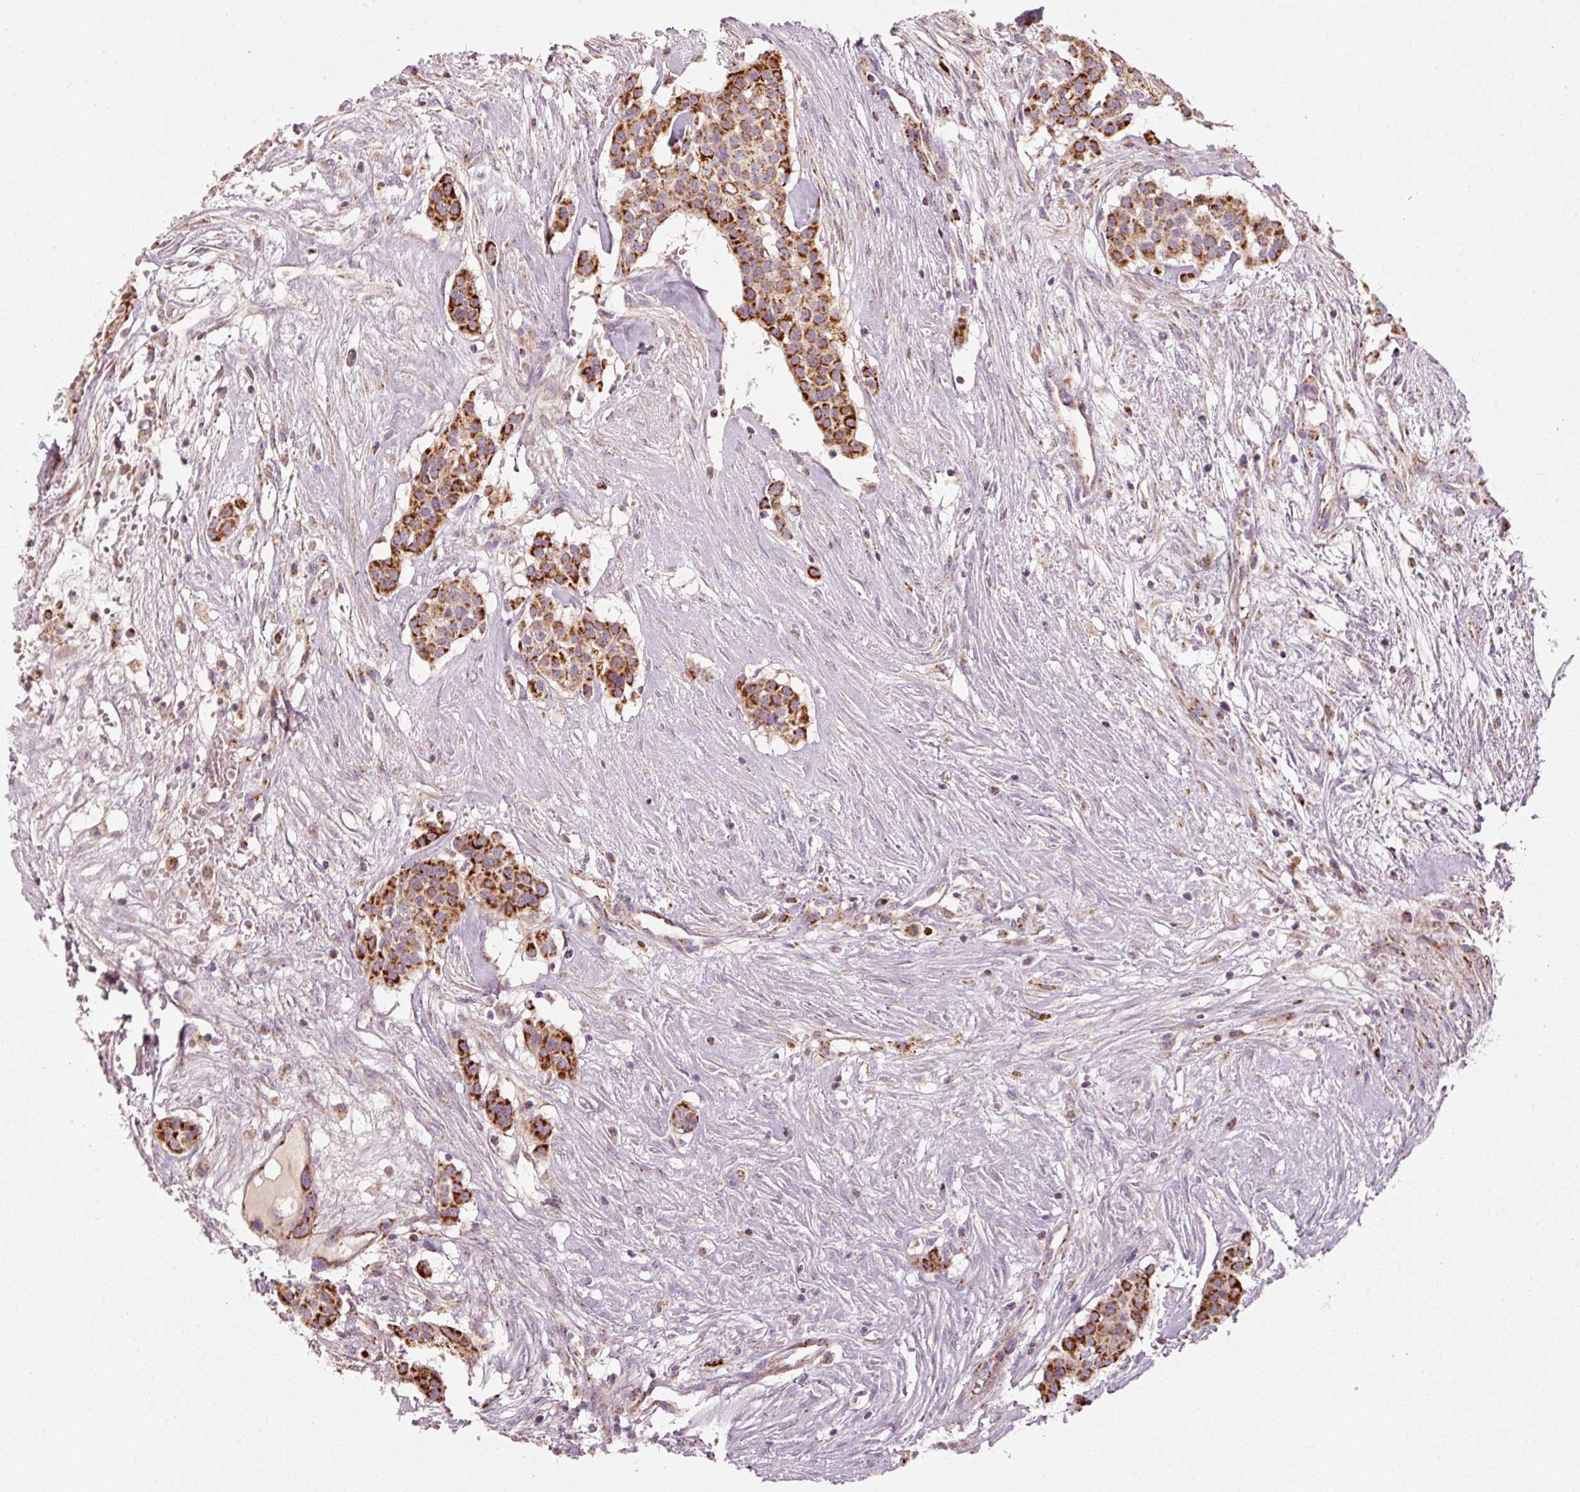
{"staining": {"intensity": "strong", "quantity": ">75%", "location": "cytoplasmic/membranous"}, "tissue": "head and neck cancer", "cell_type": "Tumor cells", "image_type": "cancer", "snomed": [{"axis": "morphology", "description": "Adenocarcinoma, NOS"}, {"axis": "topography", "description": "Head-Neck"}], "caption": "Immunohistochemical staining of human head and neck adenocarcinoma exhibits high levels of strong cytoplasmic/membranous protein positivity in about >75% of tumor cells. Using DAB (3,3'-diaminobenzidine) (brown) and hematoxylin (blue) stains, captured at high magnification using brightfield microscopy.", "gene": "C17orf98", "patient": {"sex": "male", "age": 81}}